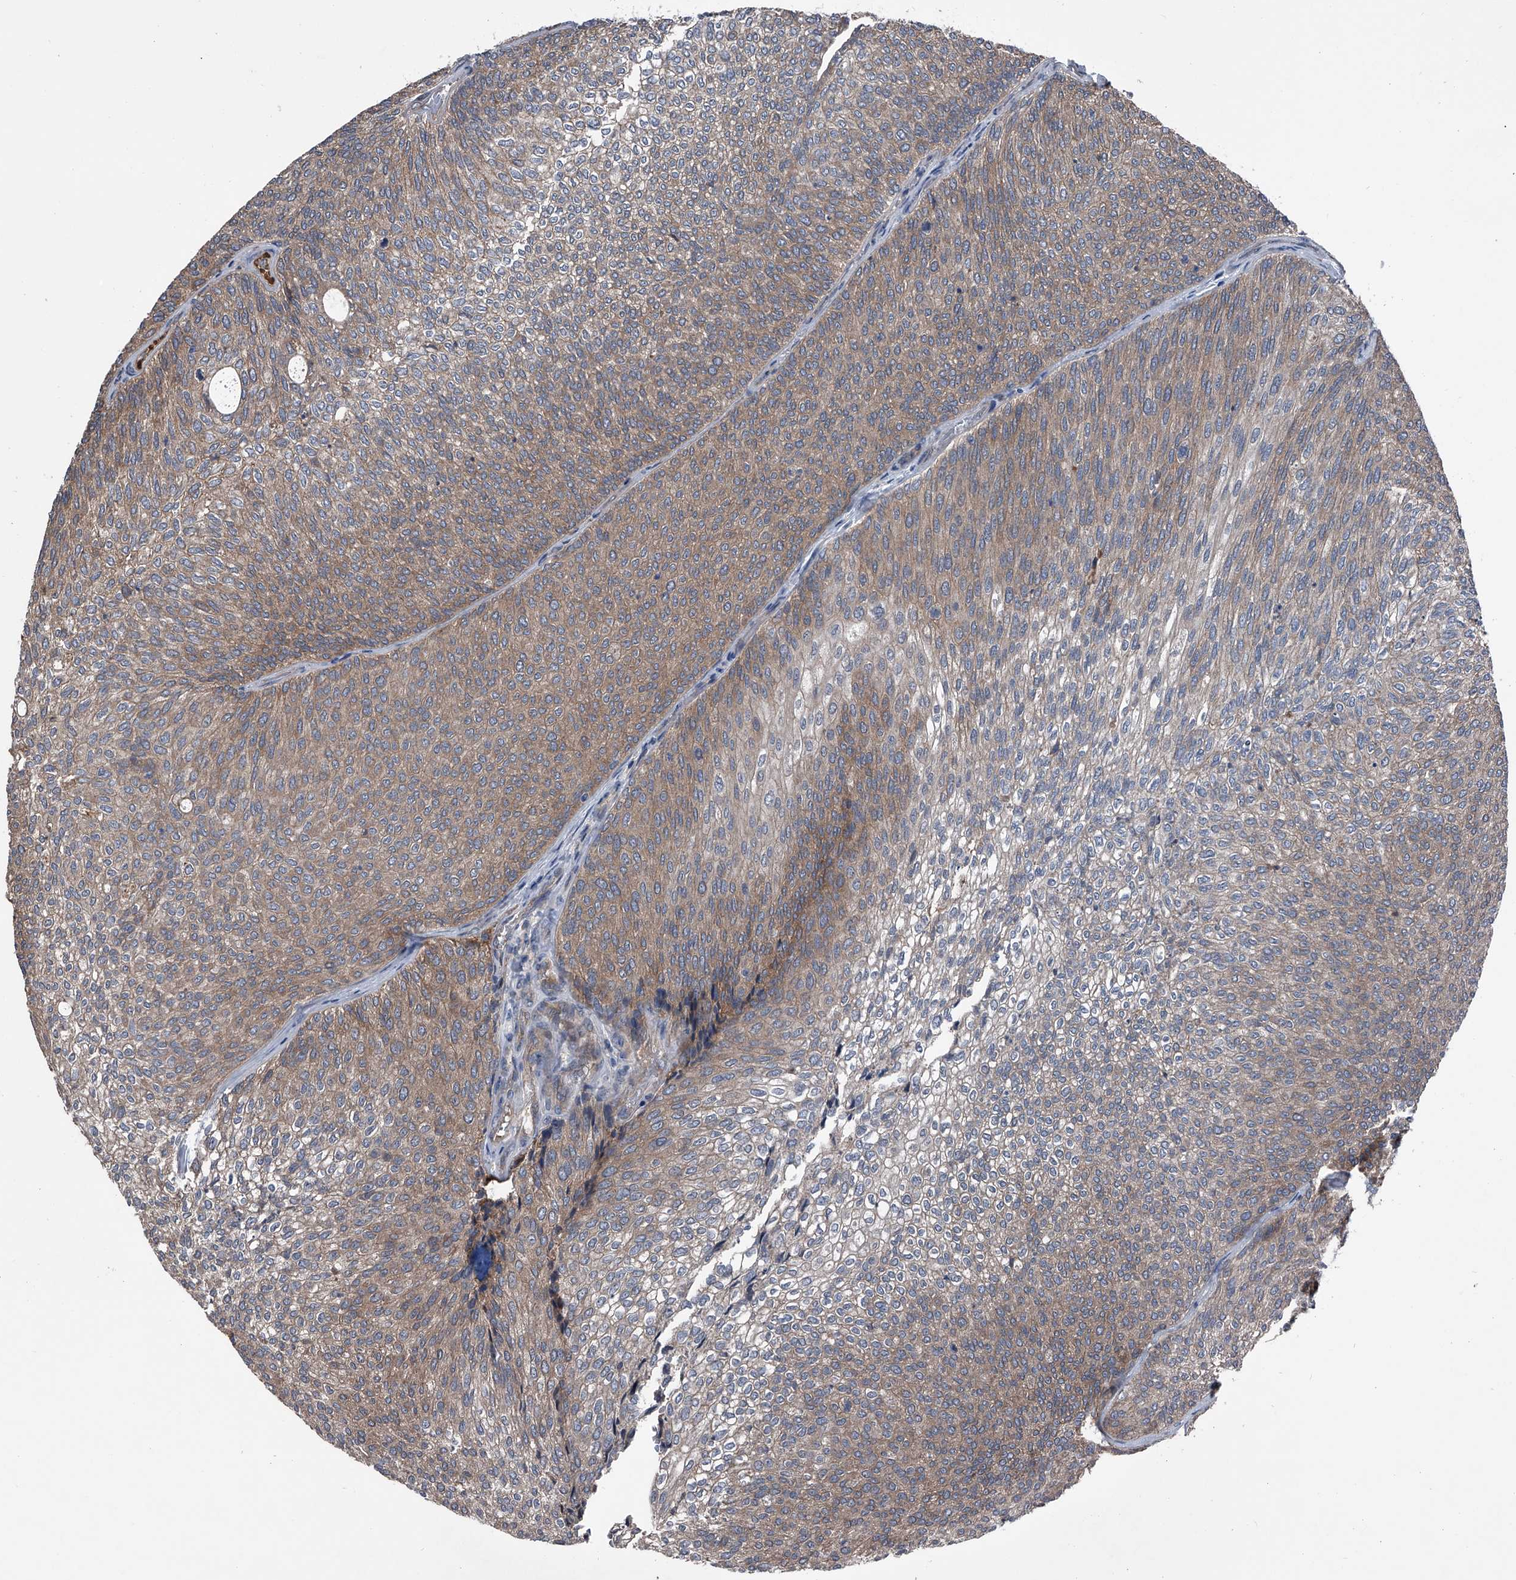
{"staining": {"intensity": "moderate", "quantity": ">75%", "location": "cytoplasmic/membranous"}, "tissue": "urothelial cancer", "cell_type": "Tumor cells", "image_type": "cancer", "snomed": [{"axis": "morphology", "description": "Urothelial carcinoma, Low grade"}, {"axis": "topography", "description": "Urinary bladder"}], "caption": "This is a histology image of immunohistochemistry staining of urothelial cancer, which shows moderate positivity in the cytoplasmic/membranous of tumor cells.", "gene": "KIF13A", "patient": {"sex": "female", "age": 79}}